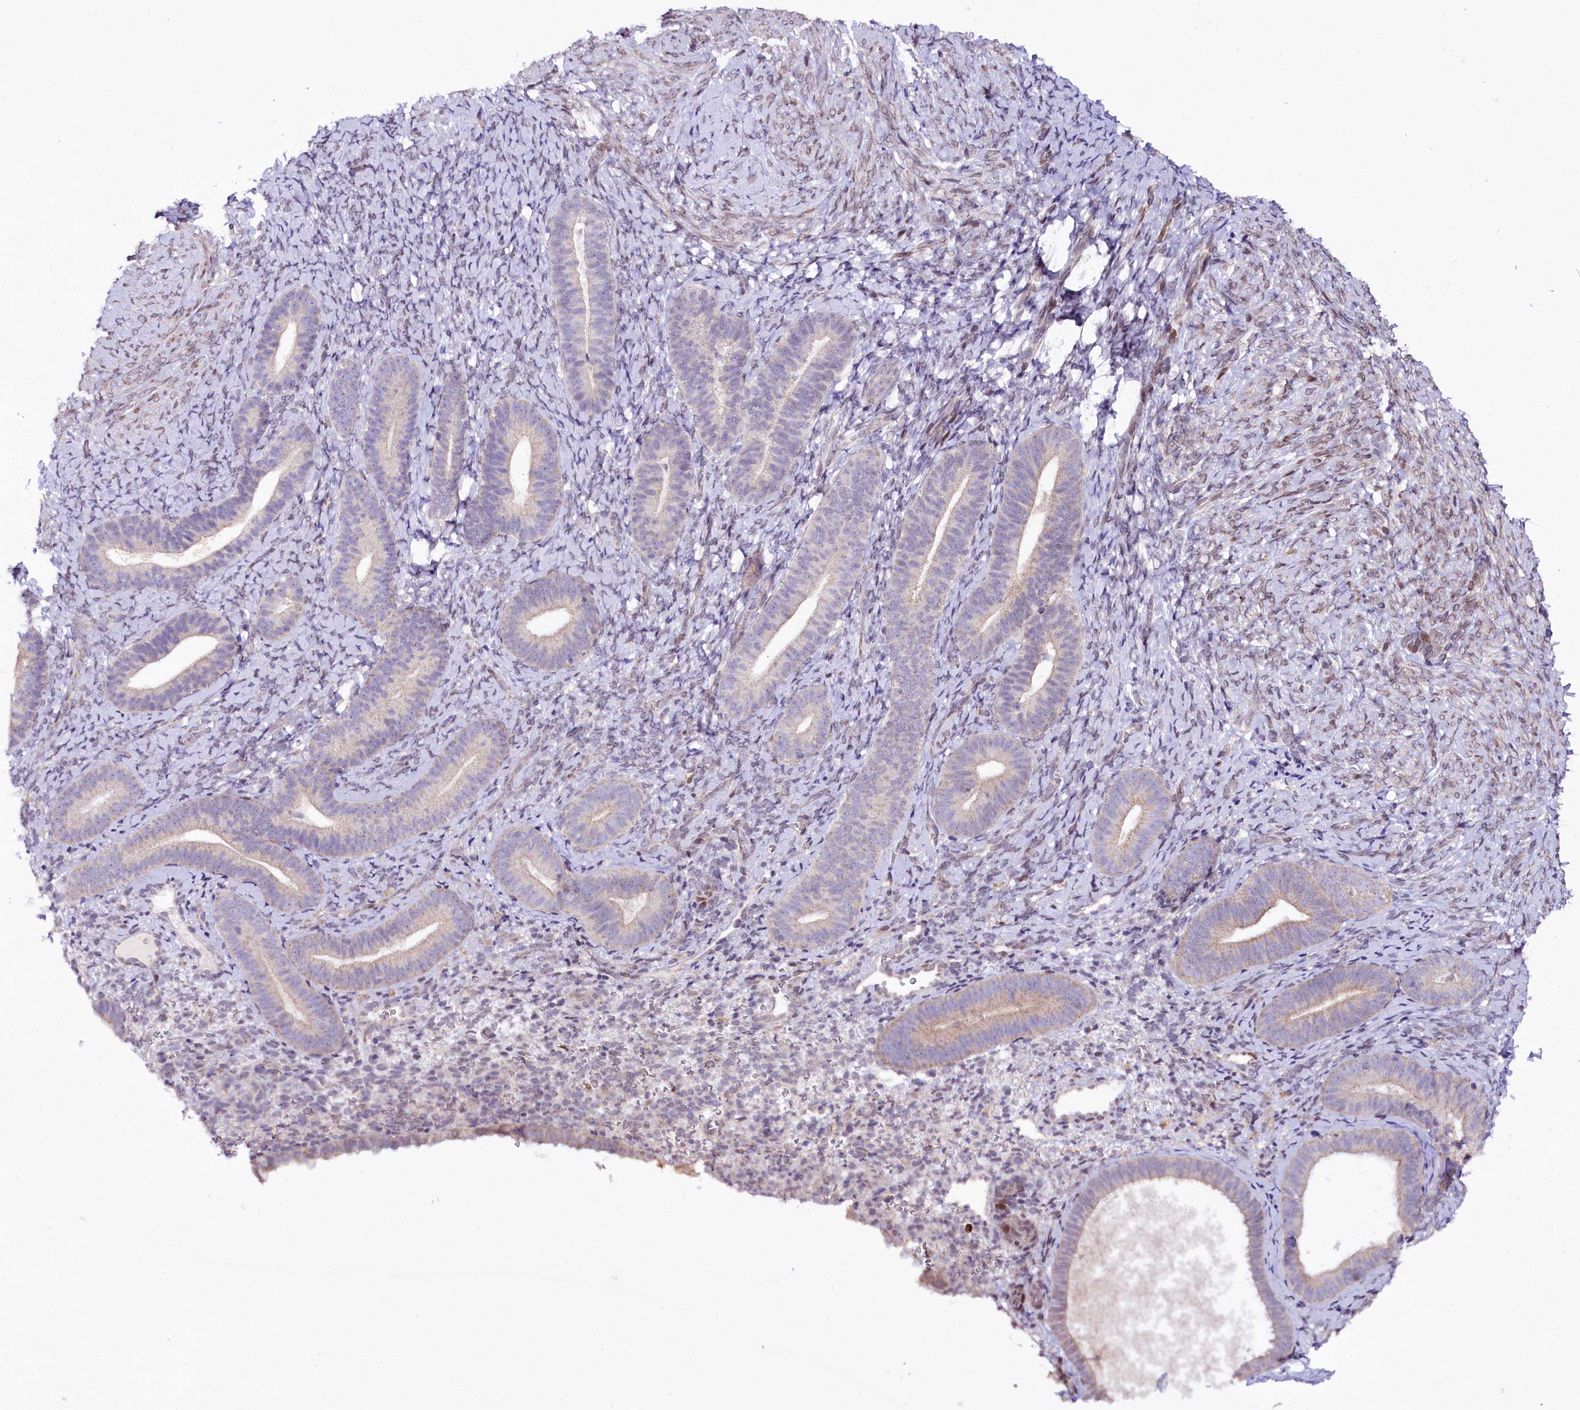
{"staining": {"intensity": "negative", "quantity": "none", "location": "none"}, "tissue": "endometrium", "cell_type": "Cells in endometrial stroma", "image_type": "normal", "snomed": [{"axis": "morphology", "description": "Normal tissue, NOS"}, {"axis": "topography", "description": "Endometrium"}], "caption": "Endometrium was stained to show a protein in brown. There is no significant staining in cells in endometrial stroma.", "gene": "ZNF226", "patient": {"sex": "female", "age": 65}}